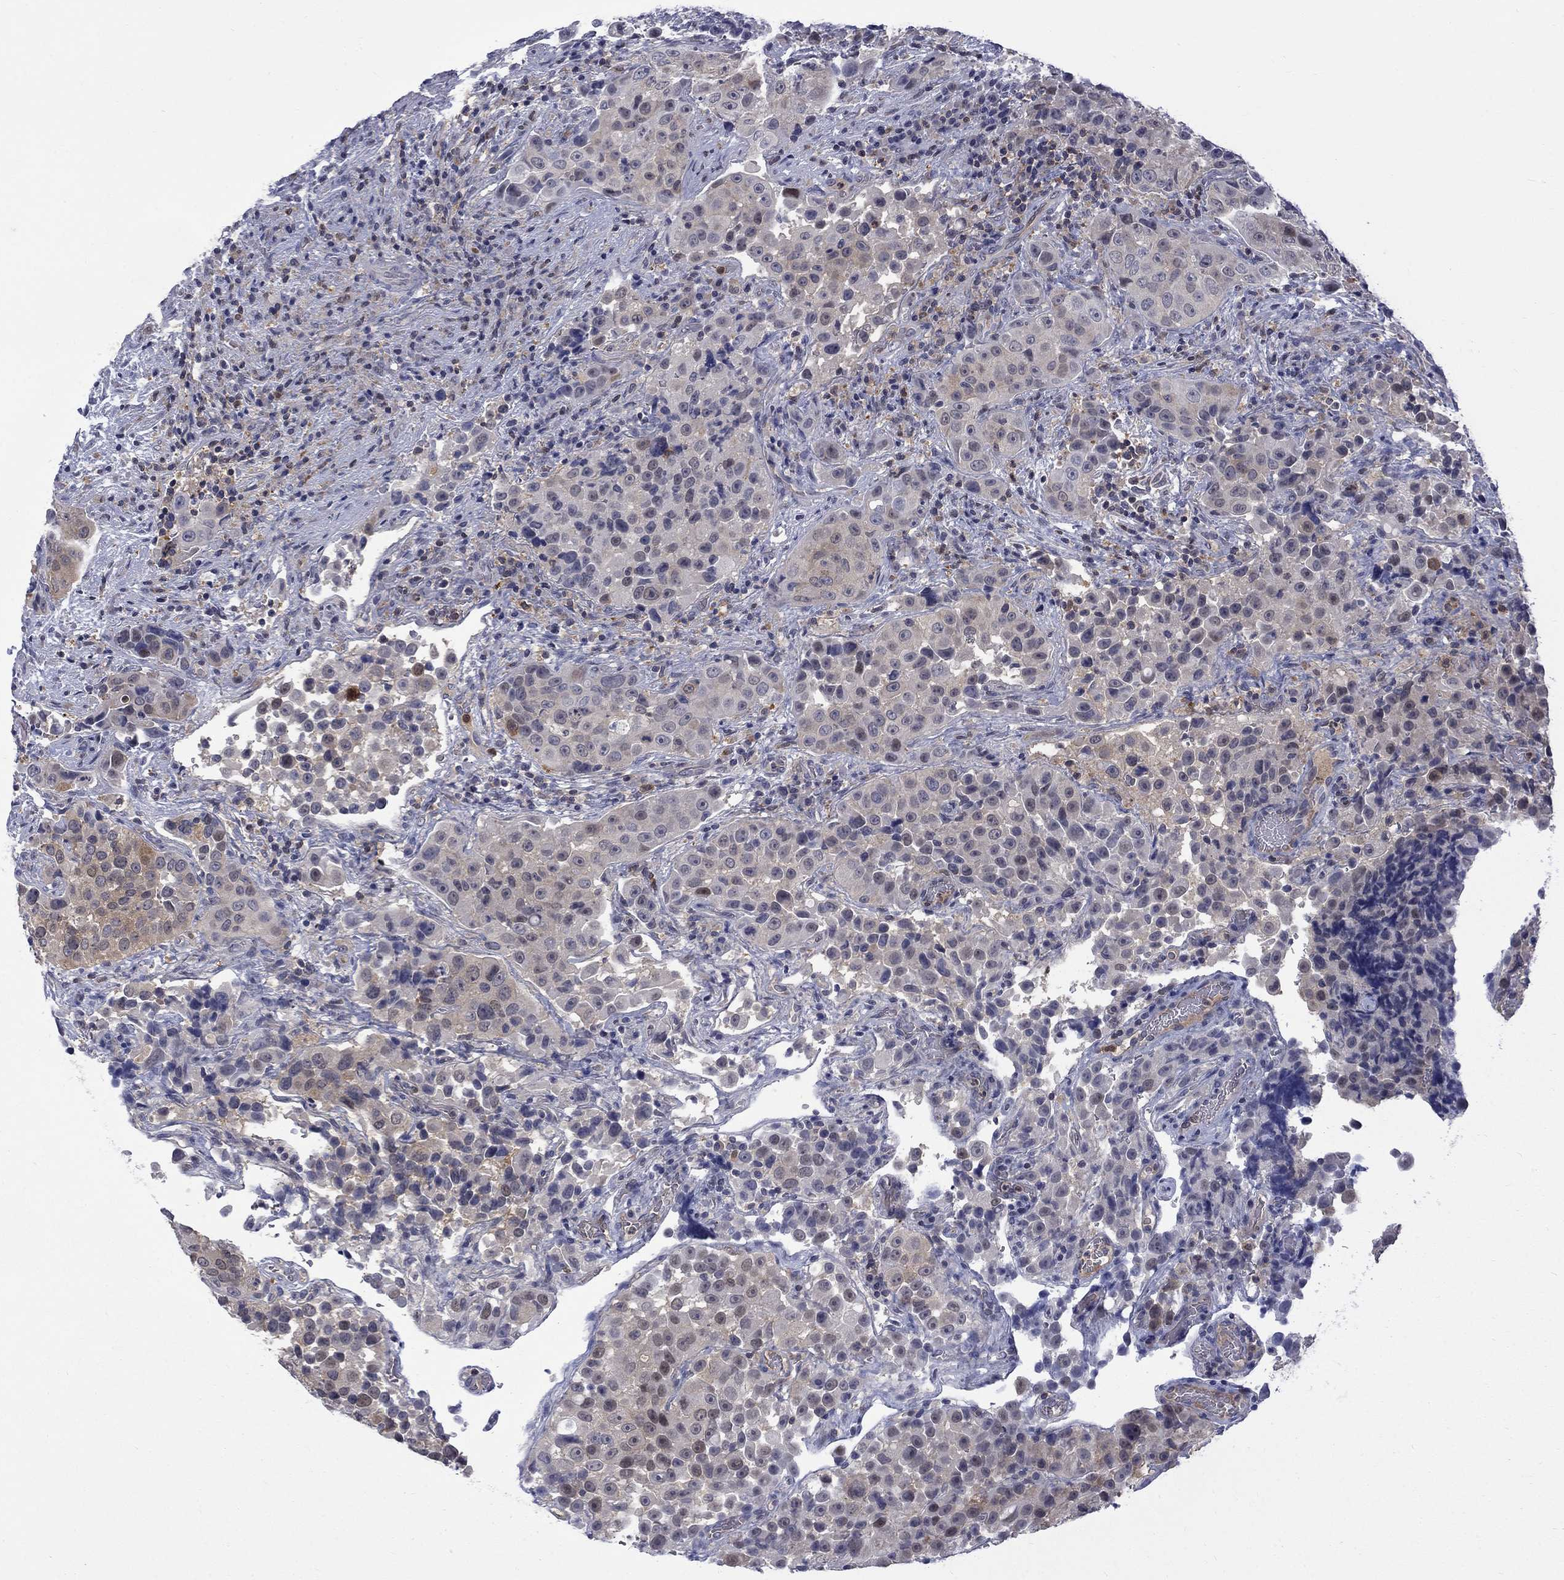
{"staining": {"intensity": "weak", "quantity": "<25%", "location": "cytoplasmic/membranous"}, "tissue": "urothelial cancer", "cell_type": "Tumor cells", "image_type": "cancer", "snomed": [{"axis": "morphology", "description": "Urothelial carcinoma, NOS"}, {"axis": "topography", "description": "Urinary bladder"}], "caption": "Immunohistochemical staining of urothelial cancer displays no significant staining in tumor cells.", "gene": "HKDC1", "patient": {"sex": "male", "age": 52}}